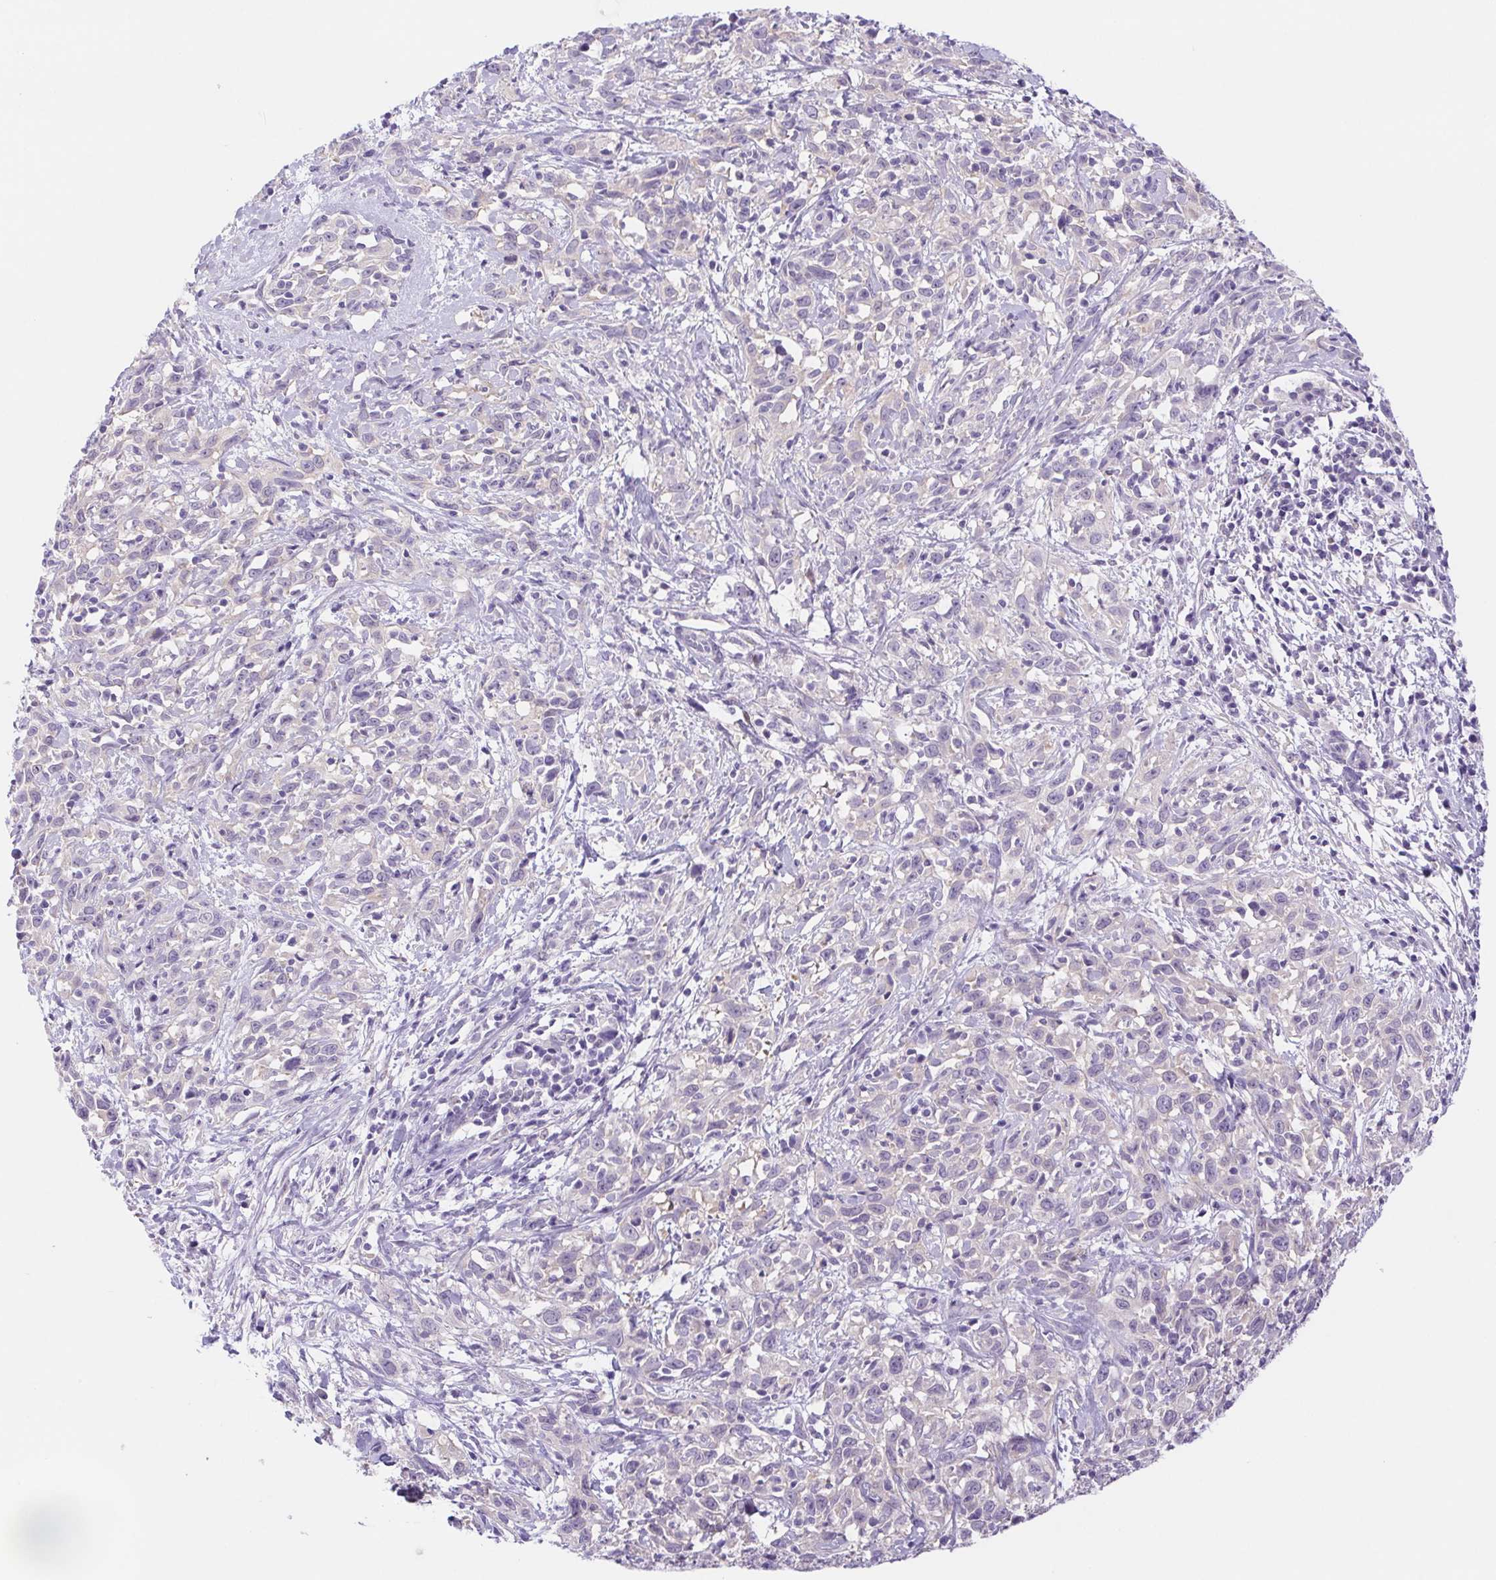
{"staining": {"intensity": "negative", "quantity": "none", "location": "none"}, "tissue": "cervical cancer", "cell_type": "Tumor cells", "image_type": "cancer", "snomed": [{"axis": "morphology", "description": "Adenocarcinoma, NOS"}, {"axis": "topography", "description": "Cervix"}], "caption": "IHC of human adenocarcinoma (cervical) reveals no expression in tumor cells. Nuclei are stained in blue.", "gene": "DYNC2LI1", "patient": {"sex": "female", "age": 40}}